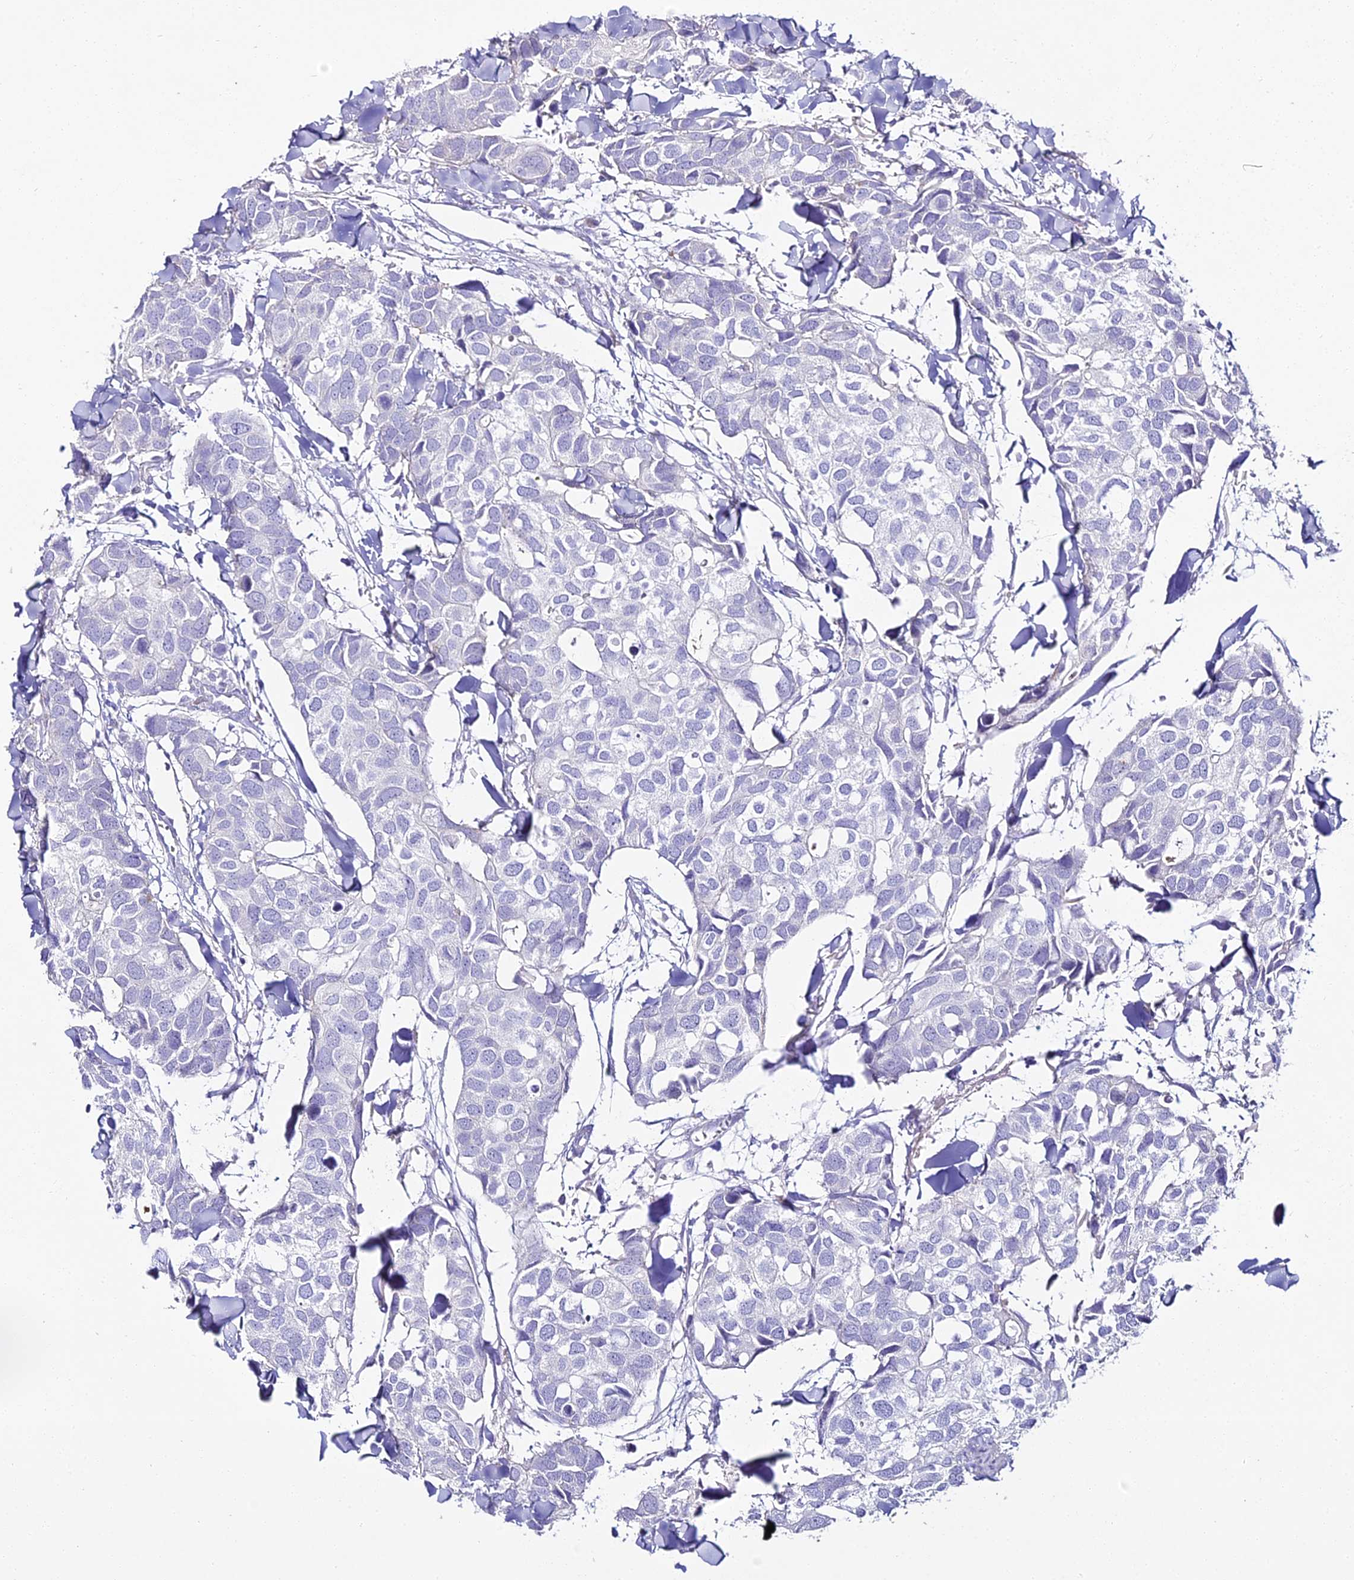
{"staining": {"intensity": "negative", "quantity": "none", "location": "none"}, "tissue": "breast cancer", "cell_type": "Tumor cells", "image_type": "cancer", "snomed": [{"axis": "morphology", "description": "Duct carcinoma"}, {"axis": "topography", "description": "Breast"}], "caption": "A high-resolution histopathology image shows immunohistochemistry (IHC) staining of invasive ductal carcinoma (breast), which reveals no significant expression in tumor cells. Brightfield microscopy of immunohistochemistry (IHC) stained with DAB (3,3'-diaminobenzidine) (brown) and hematoxylin (blue), captured at high magnification.", "gene": "ALPG", "patient": {"sex": "female", "age": 83}}